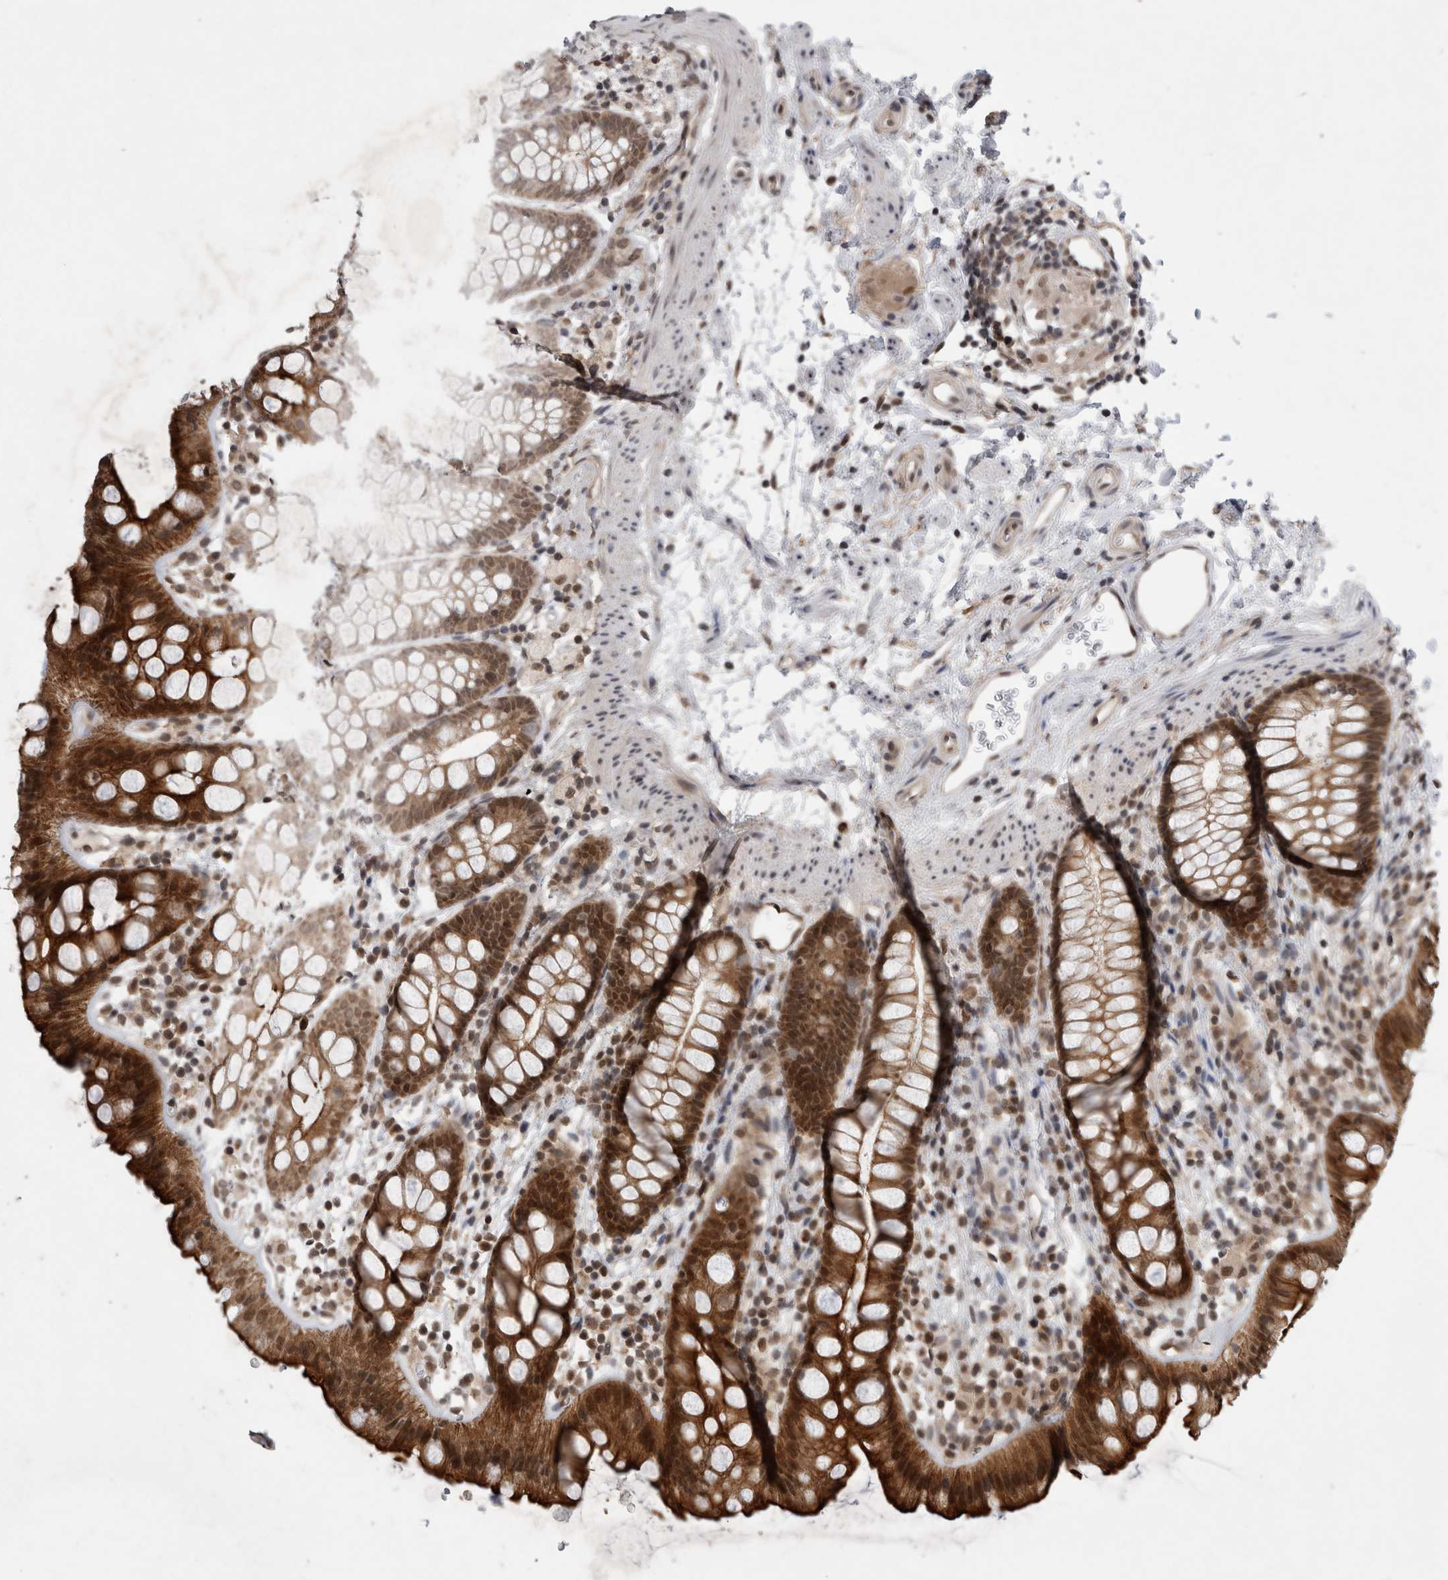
{"staining": {"intensity": "strong", "quantity": ">75%", "location": "cytoplasmic/membranous,nuclear"}, "tissue": "rectum", "cell_type": "Glandular cells", "image_type": "normal", "snomed": [{"axis": "morphology", "description": "Normal tissue, NOS"}, {"axis": "topography", "description": "Rectum"}], "caption": "This micrograph demonstrates immunohistochemistry staining of benign rectum, with high strong cytoplasmic/membranous,nuclear staining in approximately >75% of glandular cells.", "gene": "ZNF341", "patient": {"sex": "female", "age": 65}}